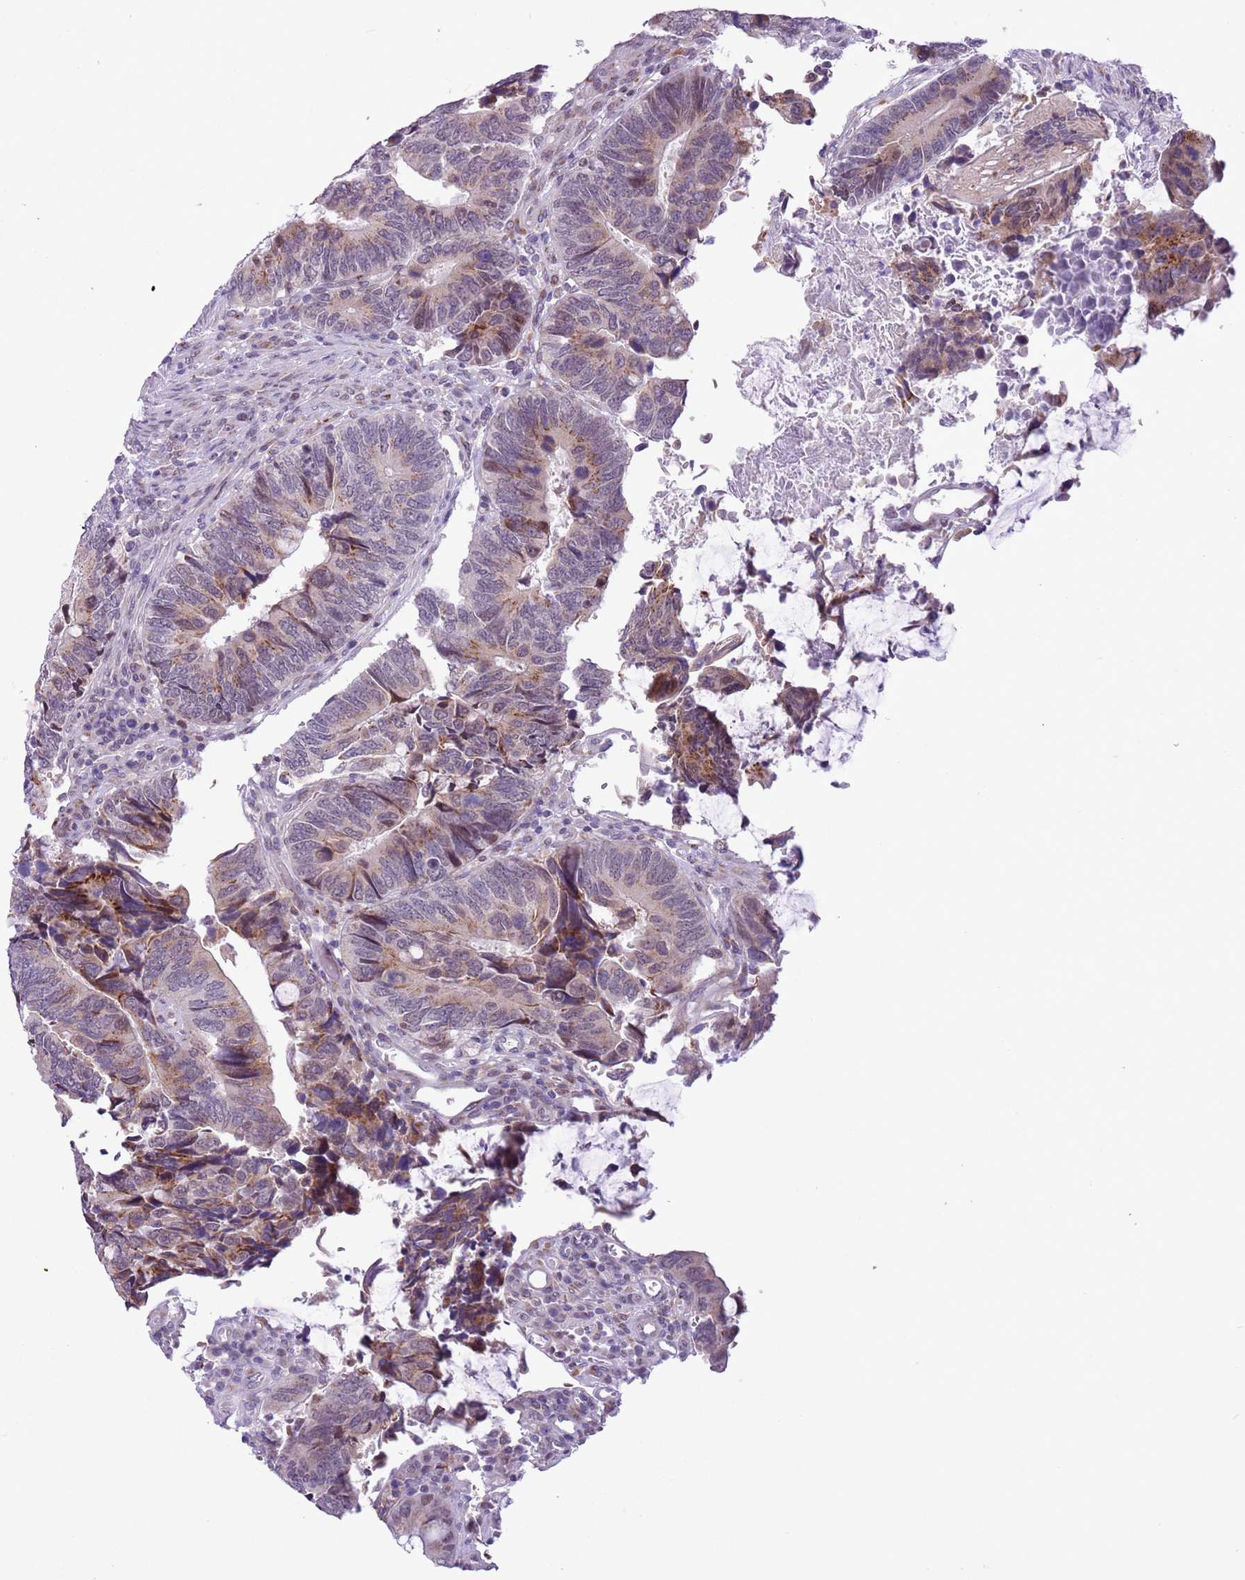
{"staining": {"intensity": "moderate", "quantity": "25%-75%", "location": "cytoplasmic/membranous"}, "tissue": "colorectal cancer", "cell_type": "Tumor cells", "image_type": "cancer", "snomed": [{"axis": "morphology", "description": "Adenocarcinoma, NOS"}, {"axis": "topography", "description": "Colon"}], "caption": "An image showing moderate cytoplasmic/membranous expression in approximately 25%-75% of tumor cells in colorectal cancer (adenocarcinoma), as visualized by brown immunohistochemical staining.", "gene": "ZNF576", "patient": {"sex": "male", "age": 87}}